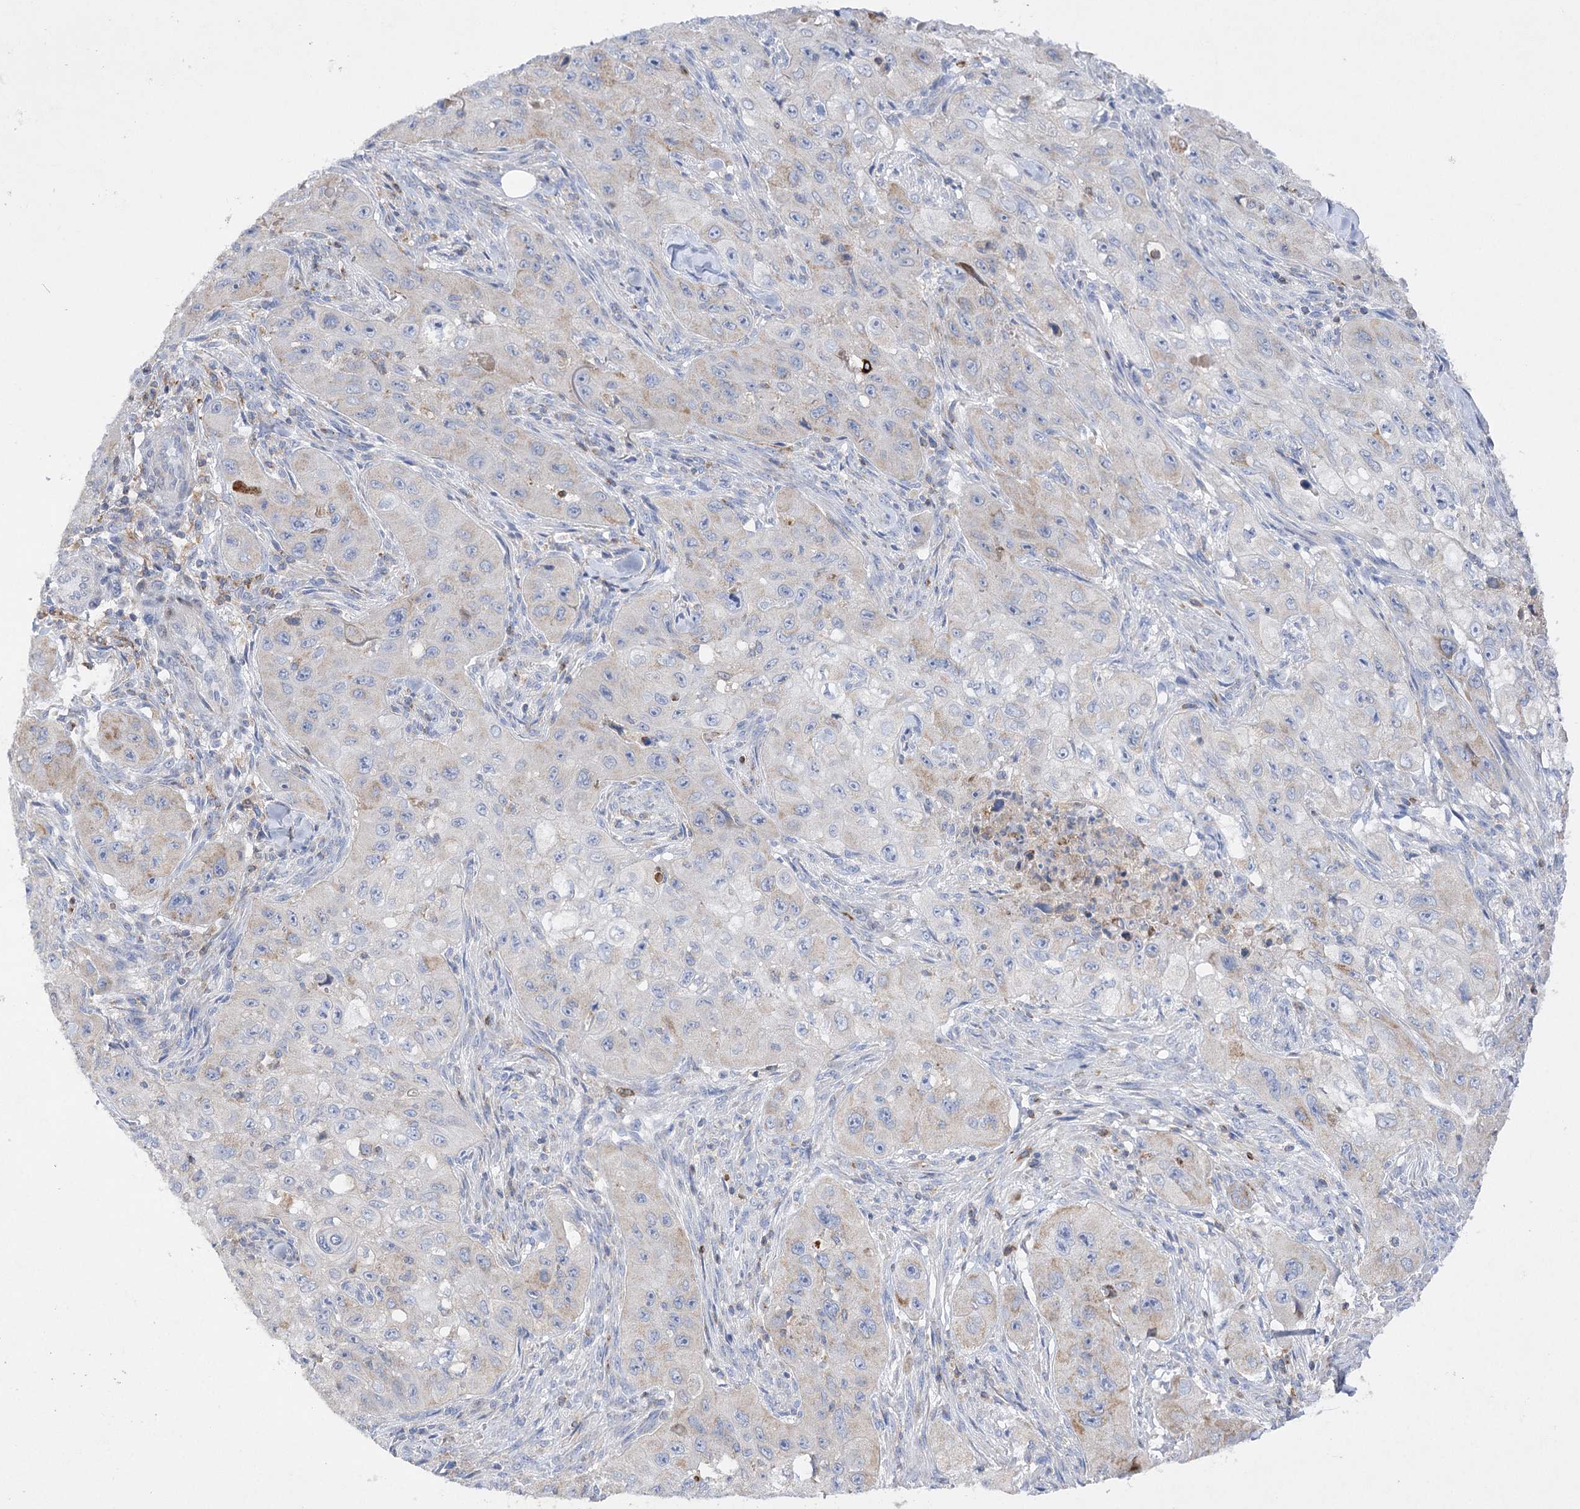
{"staining": {"intensity": "weak", "quantity": "<25%", "location": "cytoplasmic/membranous"}, "tissue": "skin cancer", "cell_type": "Tumor cells", "image_type": "cancer", "snomed": [{"axis": "morphology", "description": "Squamous cell carcinoma, NOS"}, {"axis": "topography", "description": "Skin"}, {"axis": "topography", "description": "Subcutis"}], "caption": "This is a histopathology image of IHC staining of skin cancer, which shows no positivity in tumor cells.", "gene": "COX15", "patient": {"sex": "male", "age": 73}}